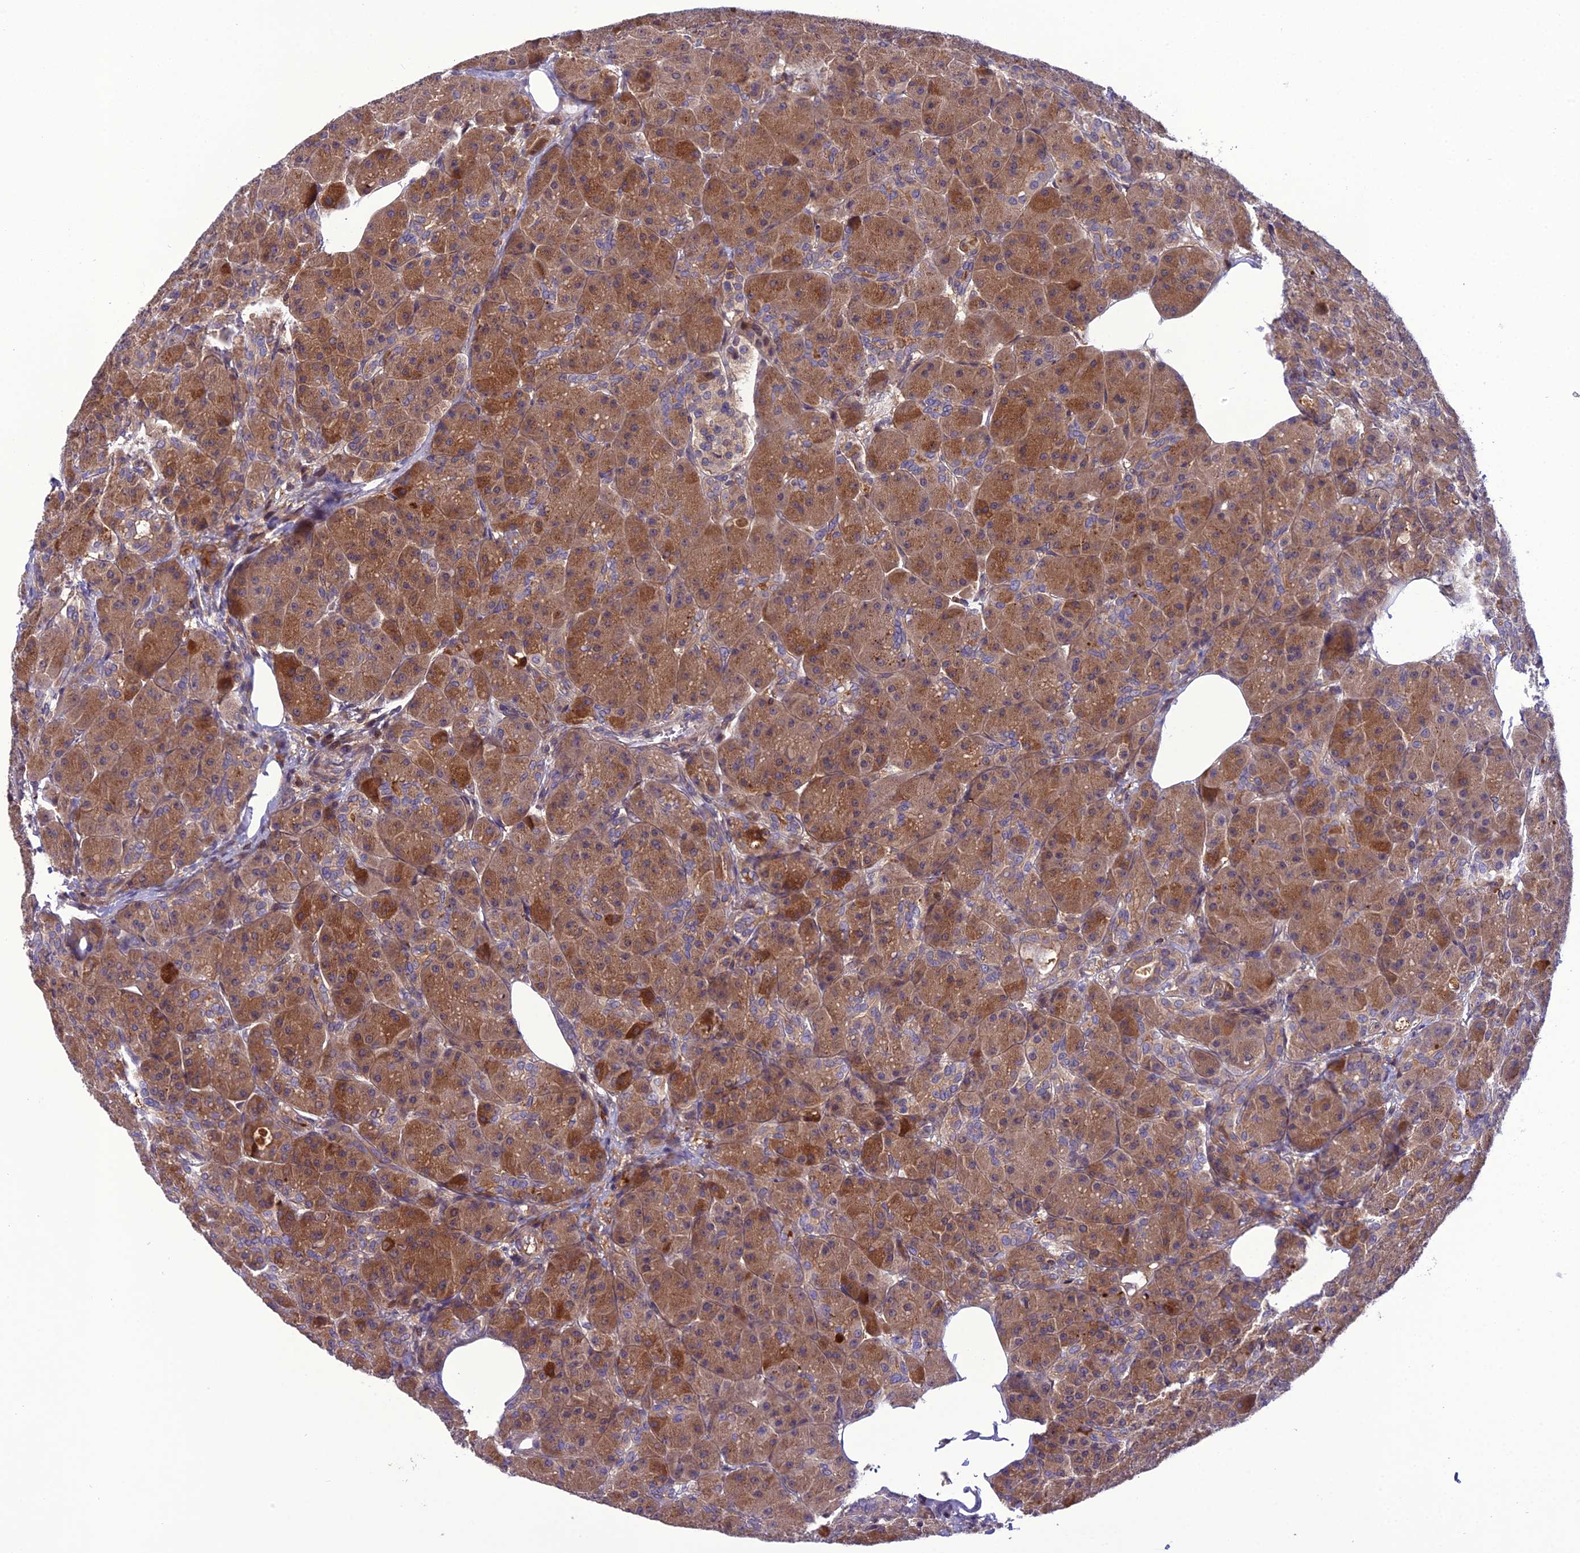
{"staining": {"intensity": "strong", "quantity": ">75%", "location": "cytoplasmic/membranous"}, "tissue": "pancreas", "cell_type": "Exocrine glandular cells", "image_type": "normal", "snomed": [{"axis": "morphology", "description": "Normal tissue, NOS"}, {"axis": "topography", "description": "Pancreas"}], "caption": "This image displays immunohistochemistry staining of benign human pancreas, with high strong cytoplasmic/membranous staining in approximately >75% of exocrine glandular cells.", "gene": "GDF6", "patient": {"sex": "male", "age": 63}}